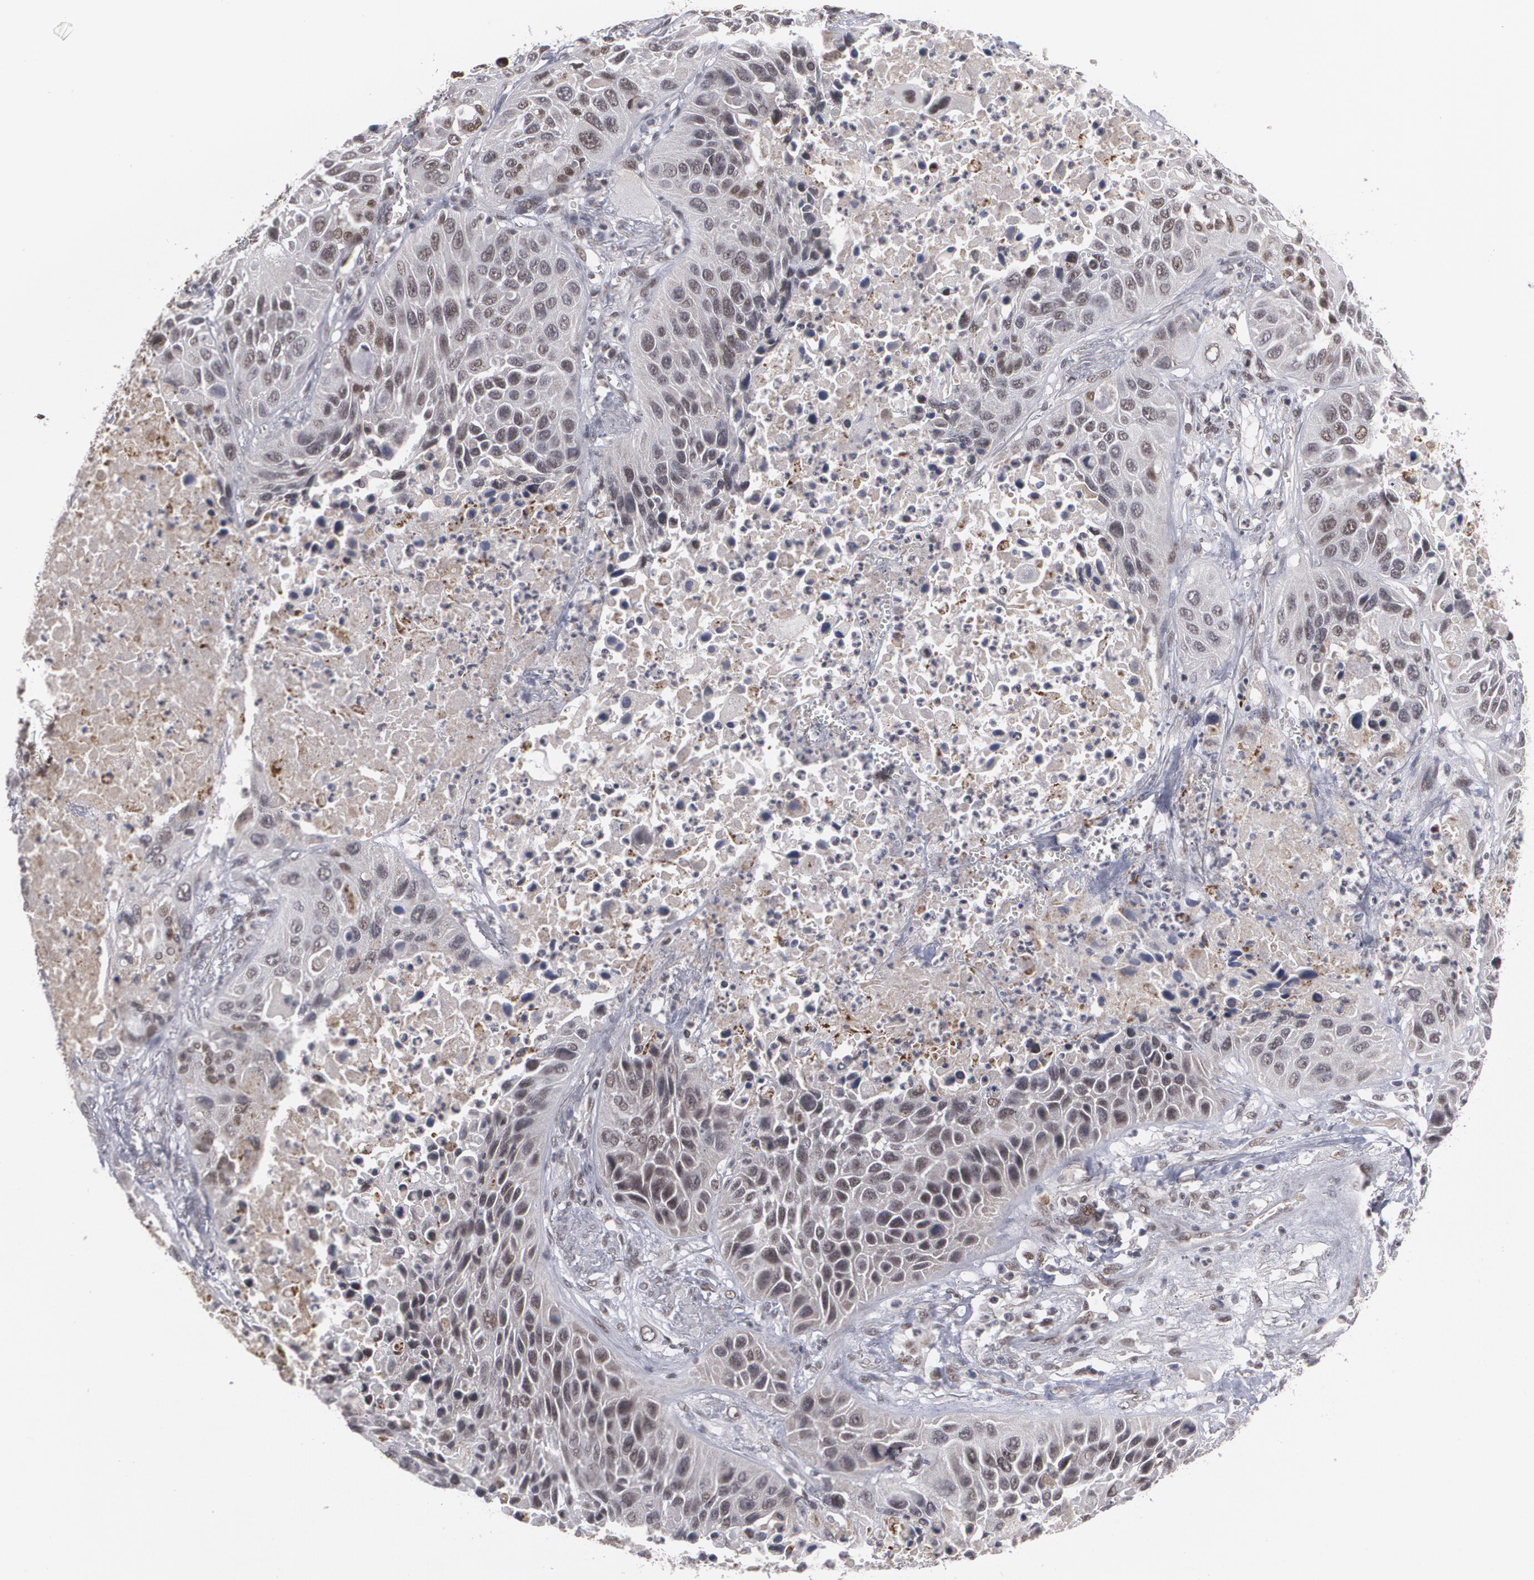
{"staining": {"intensity": "moderate", "quantity": ">75%", "location": "nuclear"}, "tissue": "lung cancer", "cell_type": "Tumor cells", "image_type": "cancer", "snomed": [{"axis": "morphology", "description": "Squamous cell carcinoma, NOS"}, {"axis": "topography", "description": "Lung"}], "caption": "Immunohistochemistry (IHC) photomicrograph of neoplastic tissue: lung squamous cell carcinoma stained using immunohistochemistry (IHC) reveals medium levels of moderate protein expression localized specifically in the nuclear of tumor cells, appearing as a nuclear brown color.", "gene": "INTS6", "patient": {"sex": "female", "age": 76}}